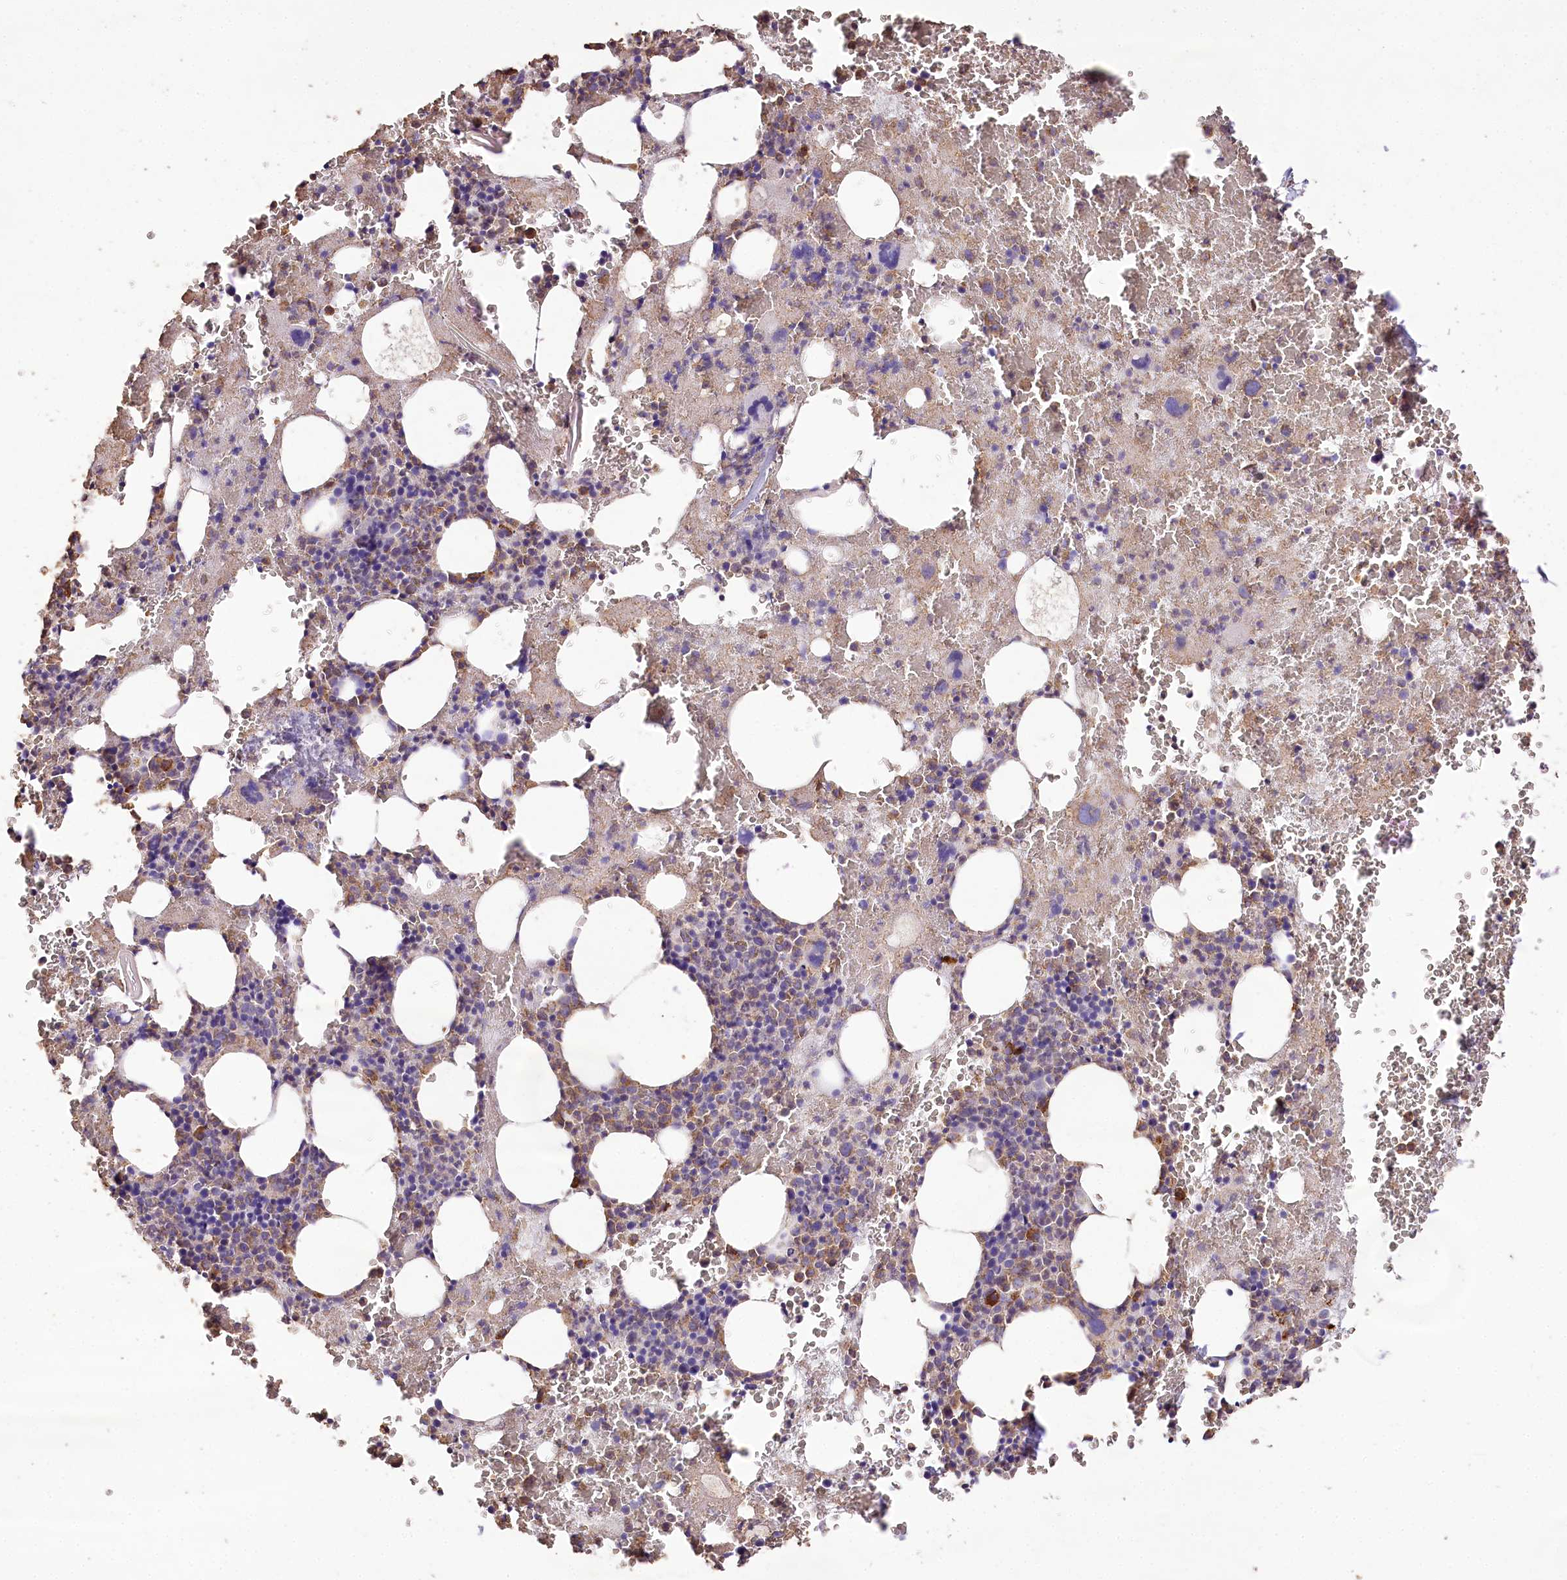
{"staining": {"intensity": "negative", "quantity": "none", "location": "none"}, "tissue": "bone marrow", "cell_type": "Hematopoietic cells", "image_type": "normal", "snomed": [{"axis": "morphology", "description": "Normal tissue, NOS"}, {"axis": "topography", "description": "Bone marrow"}], "caption": "The immunohistochemistry (IHC) image has no significant positivity in hematopoietic cells of bone marrow. (DAB immunohistochemistry (IHC), high magnification).", "gene": "IREB2", "patient": {"sex": "male", "age": 36}}